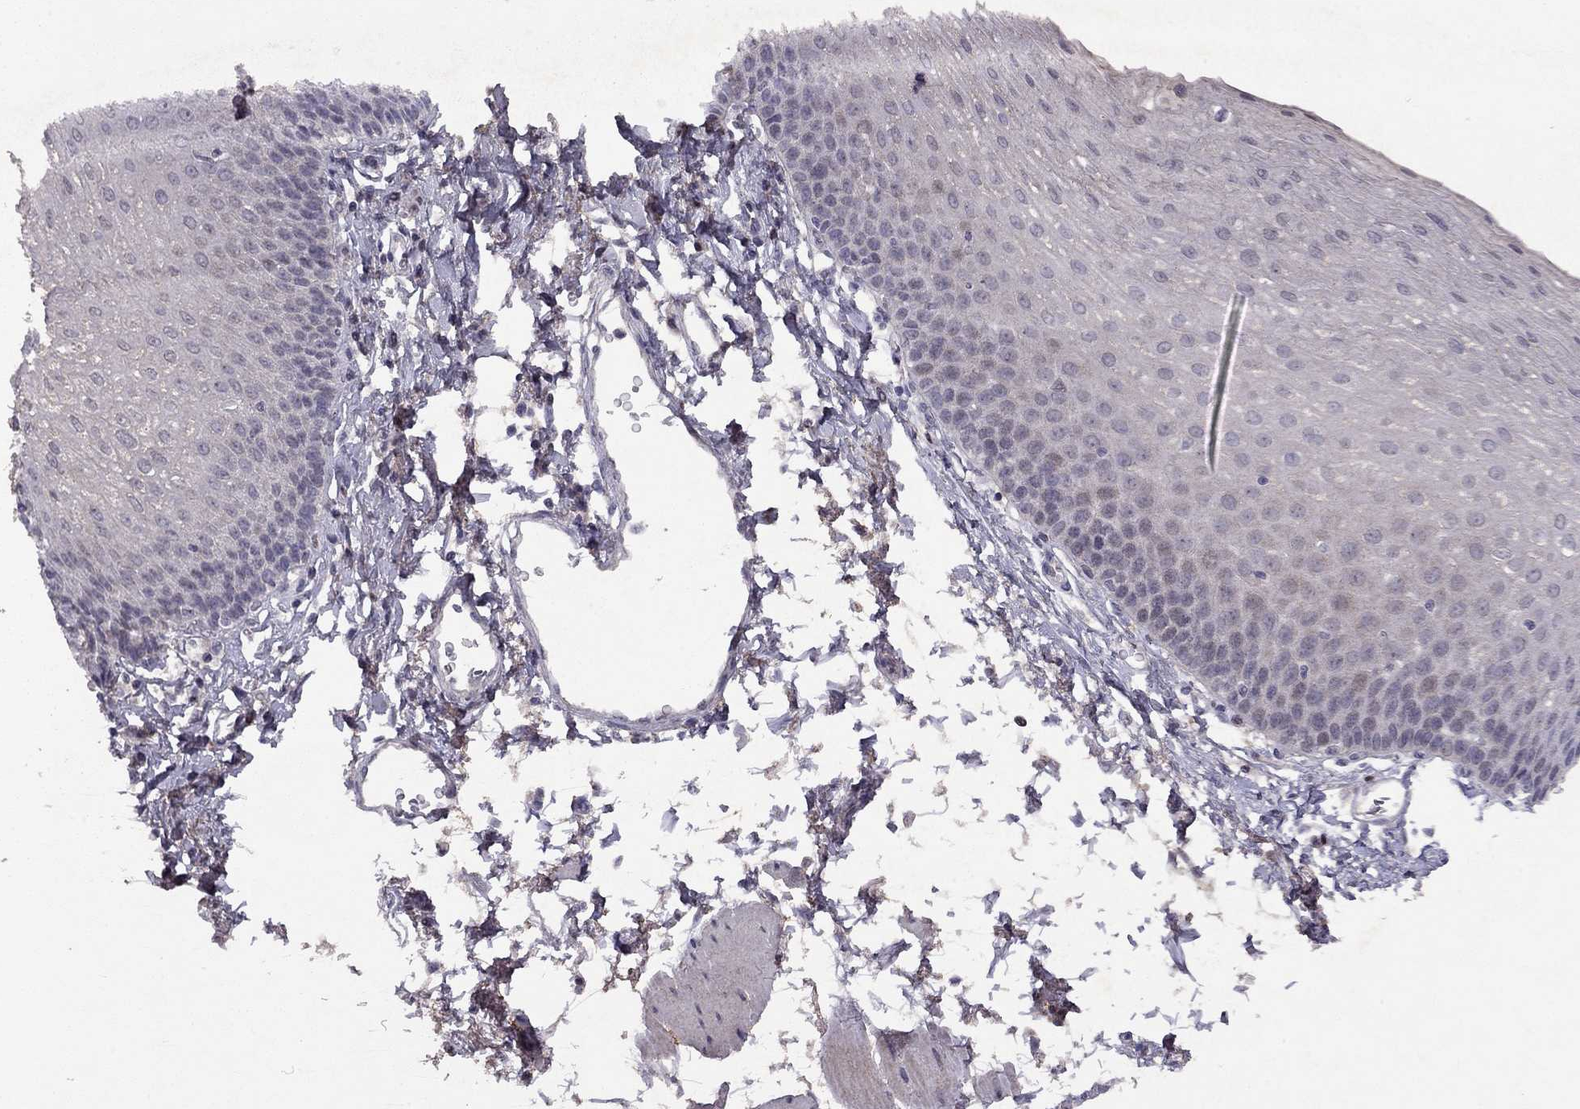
{"staining": {"intensity": "negative", "quantity": "none", "location": "none"}, "tissue": "esophagus", "cell_type": "Squamous epithelial cells", "image_type": "normal", "snomed": [{"axis": "morphology", "description": "Normal tissue, NOS"}, {"axis": "topography", "description": "Esophagus"}], "caption": "The immunohistochemistry (IHC) photomicrograph has no significant positivity in squamous epithelial cells of esophagus. The staining was performed using DAB to visualize the protein expression in brown, while the nuclei were stained in blue with hematoxylin (Magnification: 20x).", "gene": "ESR2", "patient": {"sex": "female", "age": 81}}